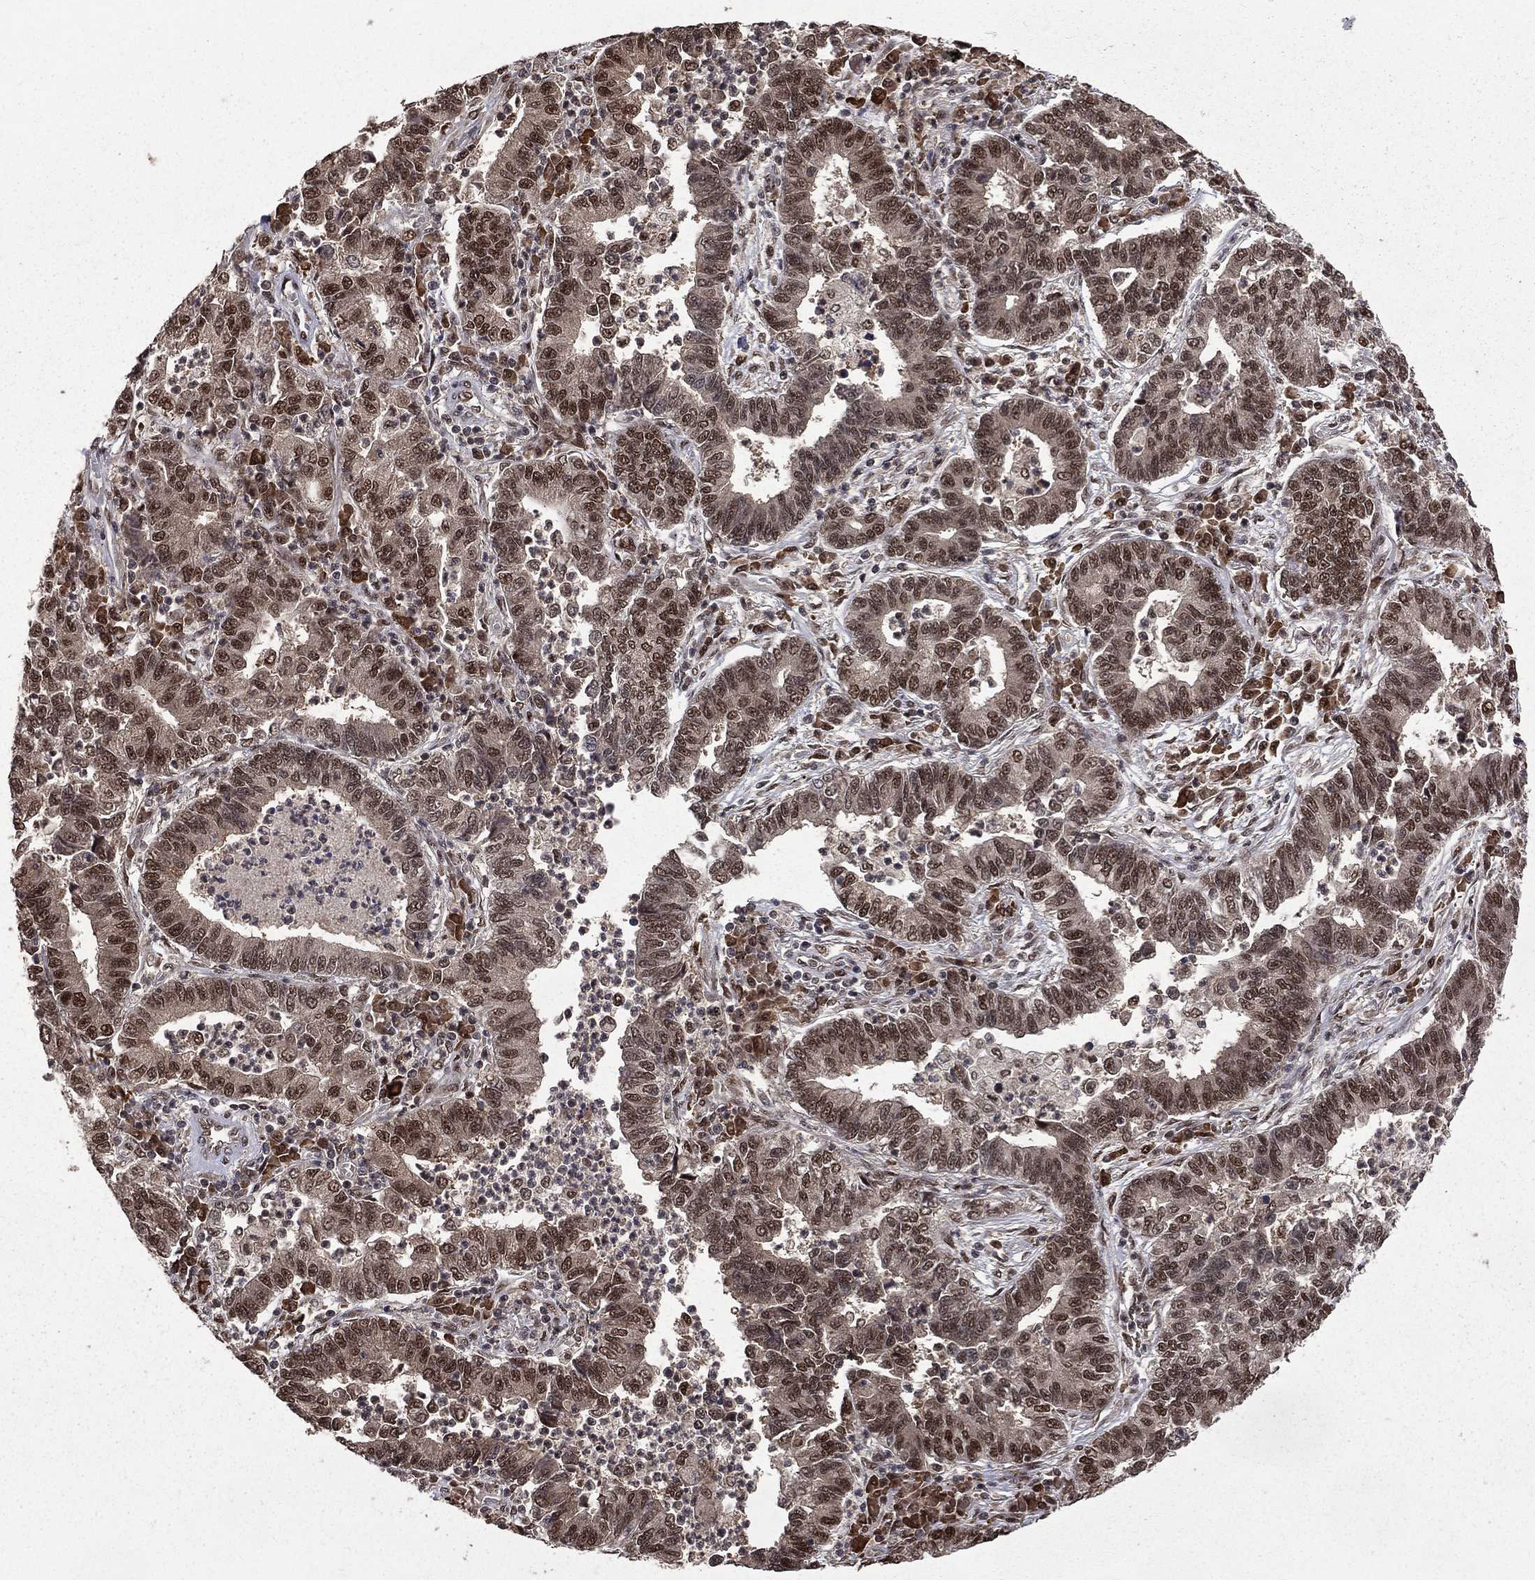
{"staining": {"intensity": "moderate", "quantity": "25%-75%", "location": "nuclear"}, "tissue": "lung cancer", "cell_type": "Tumor cells", "image_type": "cancer", "snomed": [{"axis": "morphology", "description": "Adenocarcinoma, NOS"}, {"axis": "topography", "description": "Lung"}], "caption": "IHC image of human adenocarcinoma (lung) stained for a protein (brown), which displays medium levels of moderate nuclear expression in about 25%-75% of tumor cells.", "gene": "JMJD6", "patient": {"sex": "female", "age": 57}}